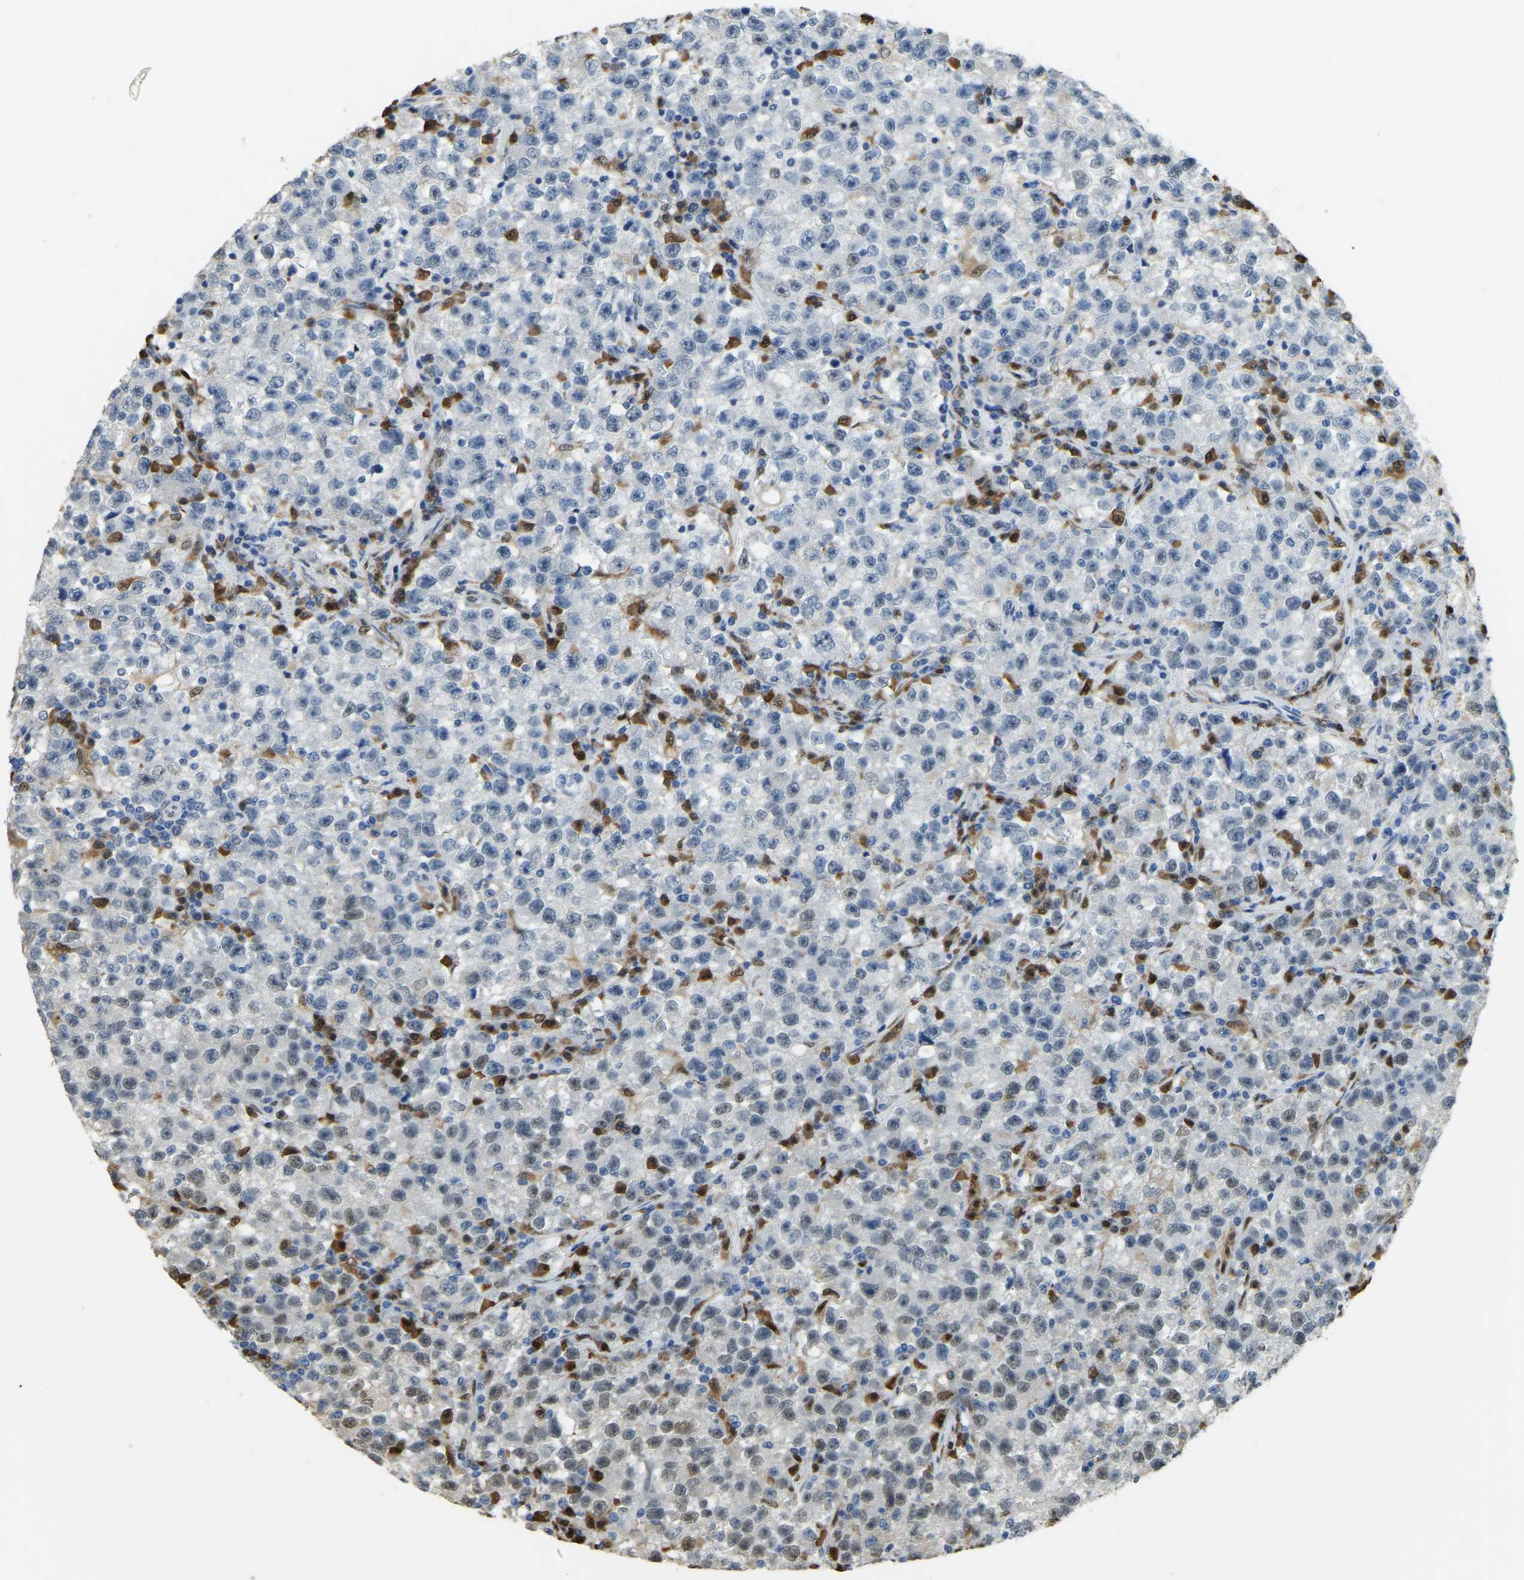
{"staining": {"intensity": "weak", "quantity": "25%-75%", "location": "nuclear"}, "tissue": "testis cancer", "cell_type": "Tumor cells", "image_type": "cancer", "snomed": [{"axis": "morphology", "description": "Seminoma, NOS"}, {"axis": "topography", "description": "Testis"}], "caption": "The immunohistochemical stain shows weak nuclear staining in tumor cells of testis cancer (seminoma) tissue.", "gene": "NANS", "patient": {"sex": "male", "age": 22}}